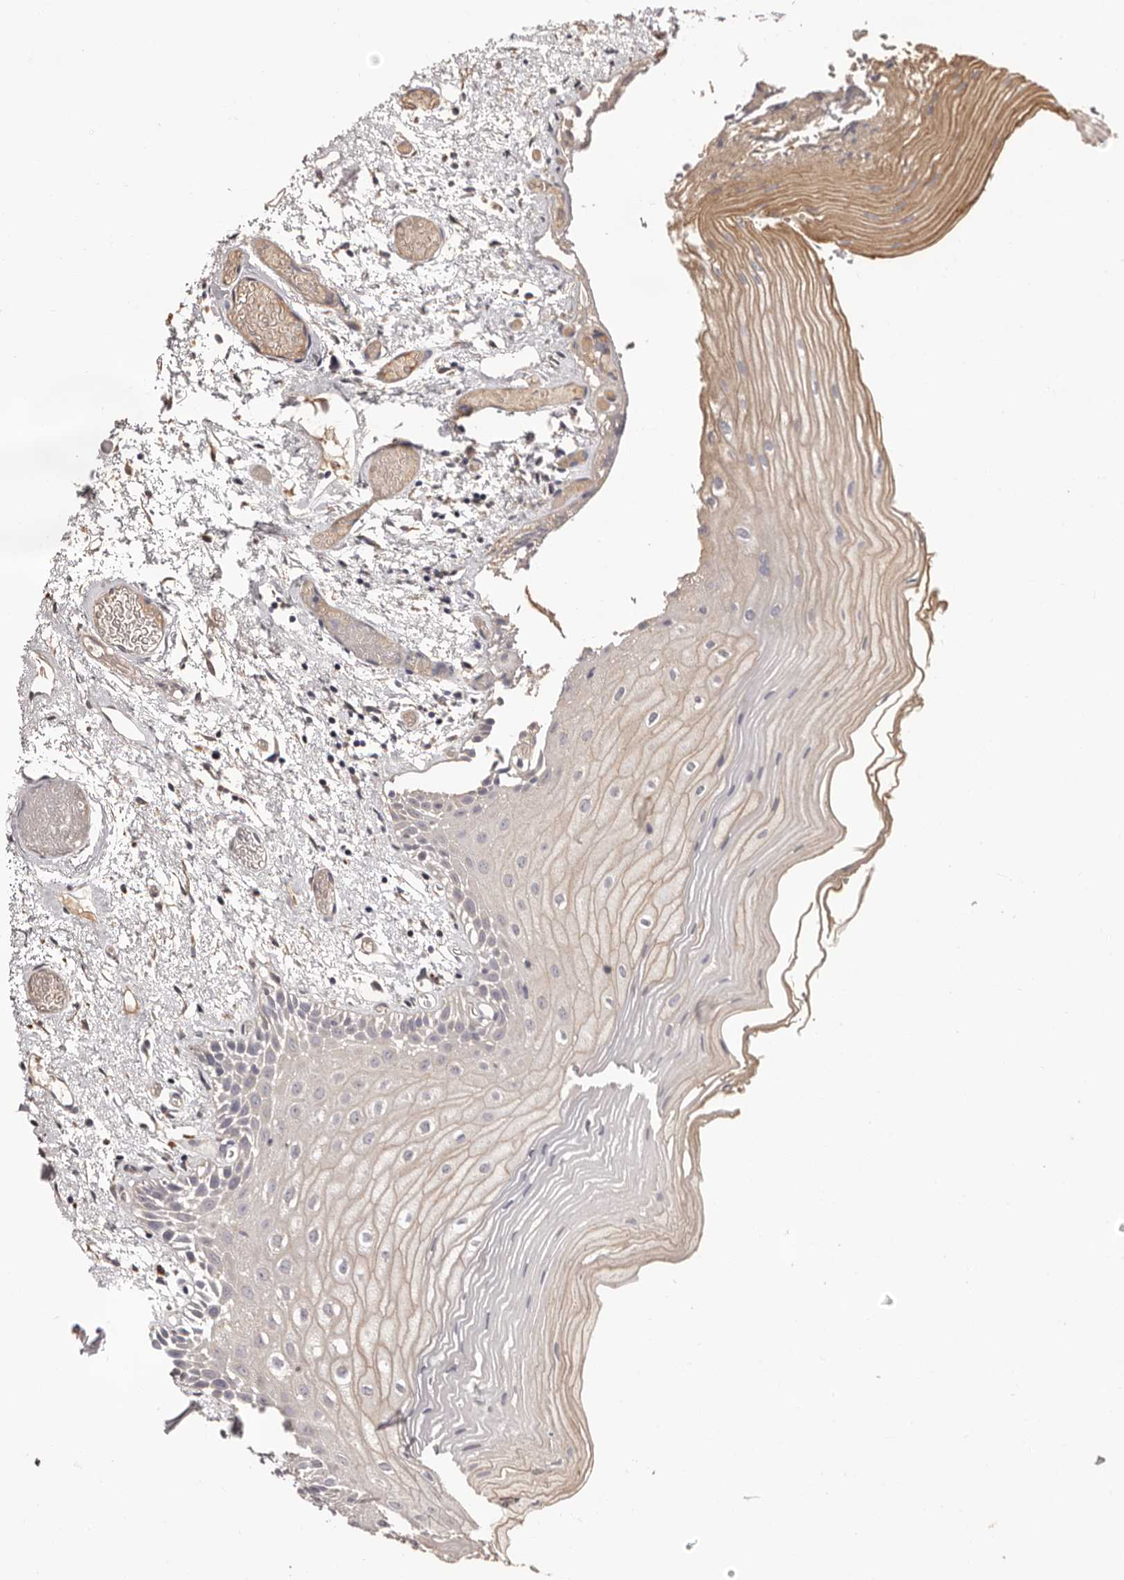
{"staining": {"intensity": "moderate", "quantity": "<25%", "location": "cytoplasmic/membranous"}, "tissue": "oral mucosa", "cell_type": "Squamous epithelial cells", "image_type": "normal", "snomed": [{"axis": "morphology", "description": "Normal tissue, NOS"}, {"axis": "topography", "description": "Oral tissue"}], "caption": "A low amount of moderate cytoplasmic/membranous expression is identified in about <25% of squamous epithelial cells in benign oral mucosa.", "gene": "ETNK1", "patient": {"sex": "male", "age": 52}}